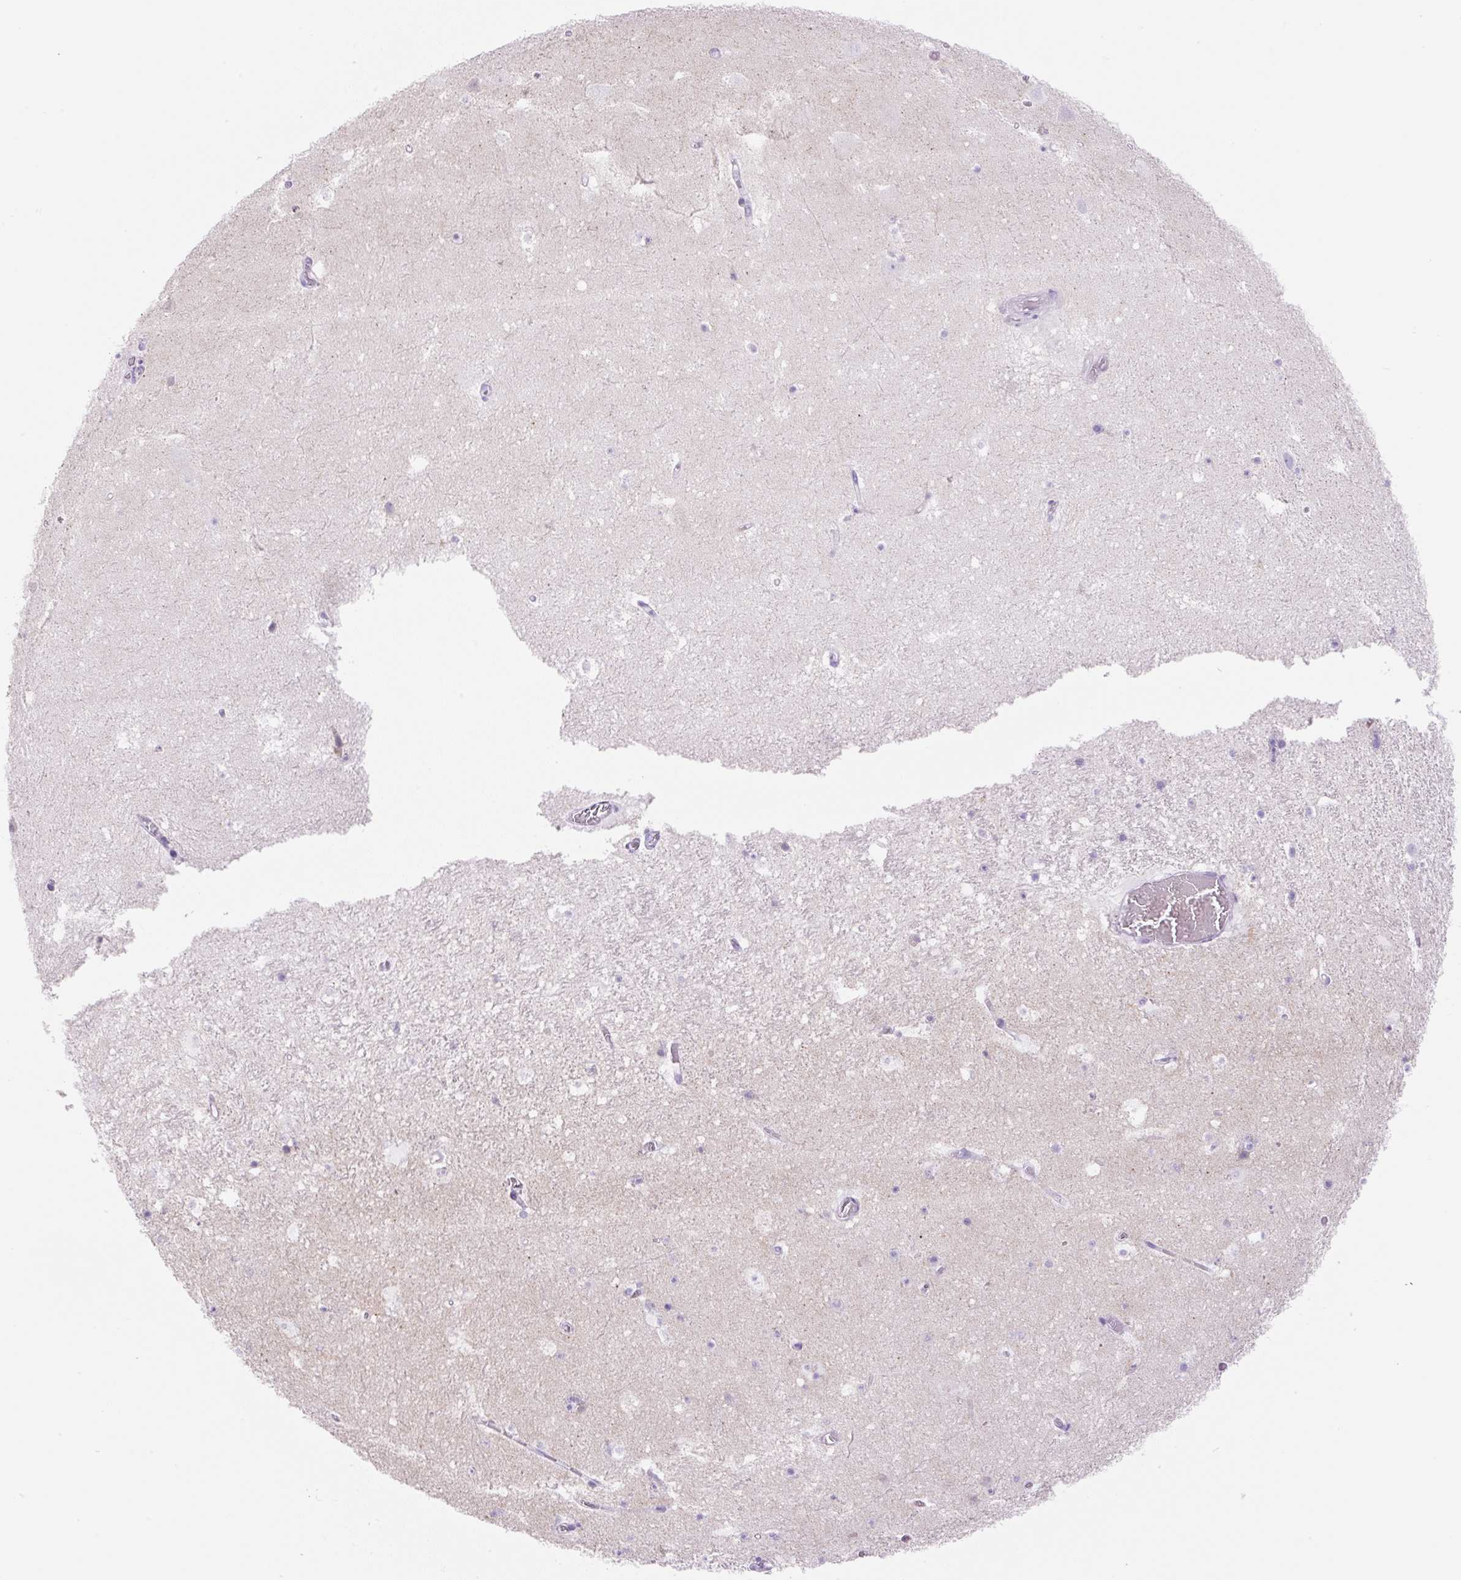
{"staining": {"intensity": "negative", "quantity": "none", "location": "none"}, "tissue": "hippocampus", "cell_type": "Glial cells", "image_type": "normal", "snomed": [{"axis": "morphology", "description": "Normal tissue, NOS"}, {"axis": "topography", "description": "Hippocampus"}], "caption": "The immunohistochemistry histopathology image has no significant staining in glial cells of hippocampus.", "gene": "PRRT1", "patient": {"sex": "female", "age": 42}}